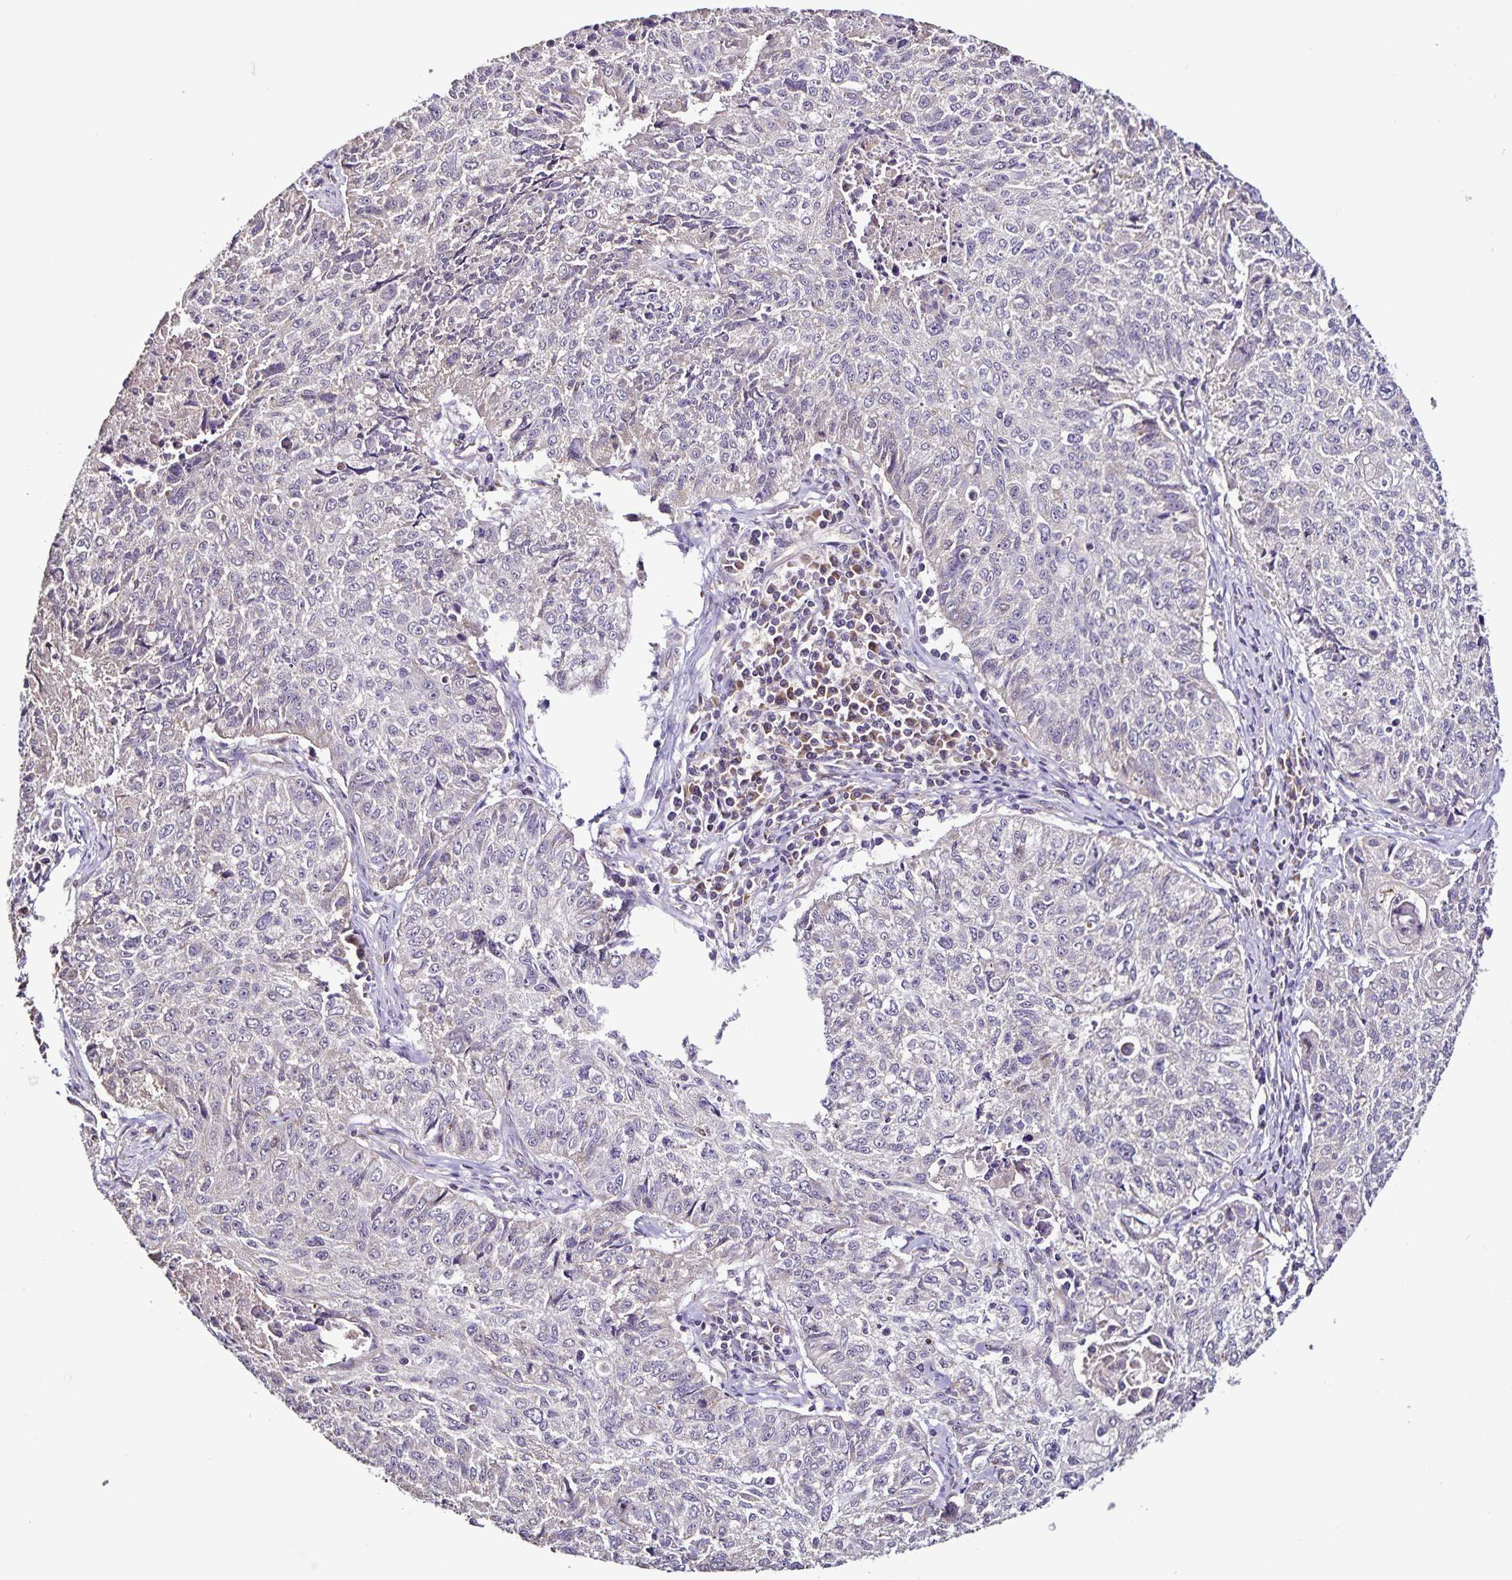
{"staining": {"intensity": "negative", "quantity": "none", "location": "none"}, "tissue": "lung cancer", "cell_type": "Tumor cells", "image_type": "cancer", "snomed": [{"axis": "morphology", "description": "Normal morphology"}, {"axis": "morphology", "description": "Aneuploidy"}, {"axis": "morphology", "description": "Squamous cell carcinoma, NOS"}, {"axis": "topography", "description": "Lymph node"}, {"axis": "topography", "description": "Lung"}], "caption": "The immunohistochemistry photomicrograph has no significant positivity in tumor cells of lung cancer (aneuploidy) tissue. (IHC, brightfield microscopy, high magnification).", "gene": "MAN1A1", "patient": {"sex": "female", "age": 76}}